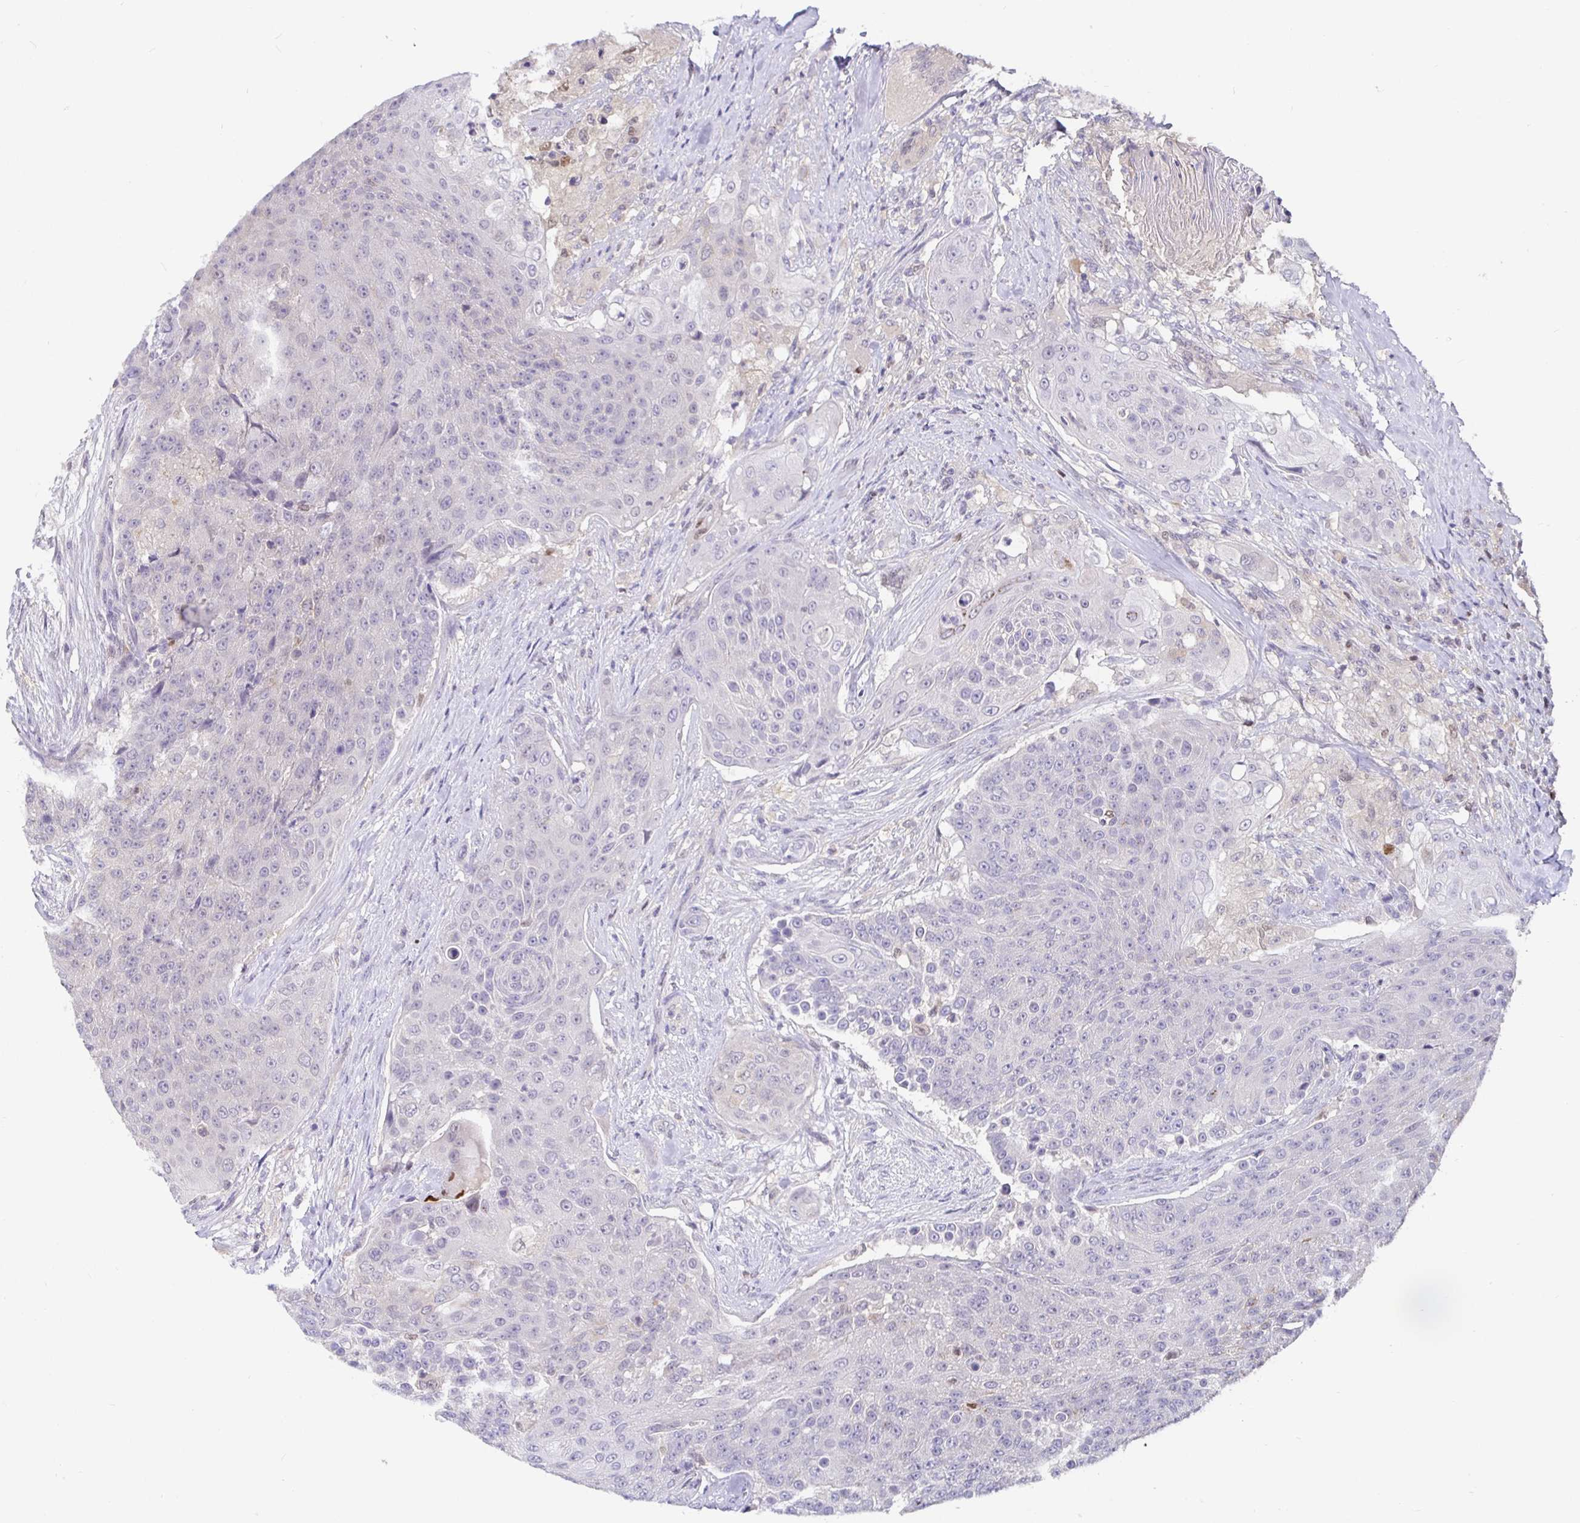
{"staining": {"intensity": "negative", "quantity": "none", "location": "none"}, "tissue": "urothelial cancer", "cell_type": "Tumor cells", "image_type": "cancer", "snomed": [{"axis": "morphology", "description": "Urothelial carcinoma, High grade"}, {"axis": "topography", "description": "Urinary bladder"}], "caption": "This micrograph is of urothelial cancer stained with immunohistochemistry to label a protein in brown with the nuclei are counter-stained blue. There is no expression in tumor cells.", "gene": "SATB1", "patient": {"sex": "female", "age": 63}}